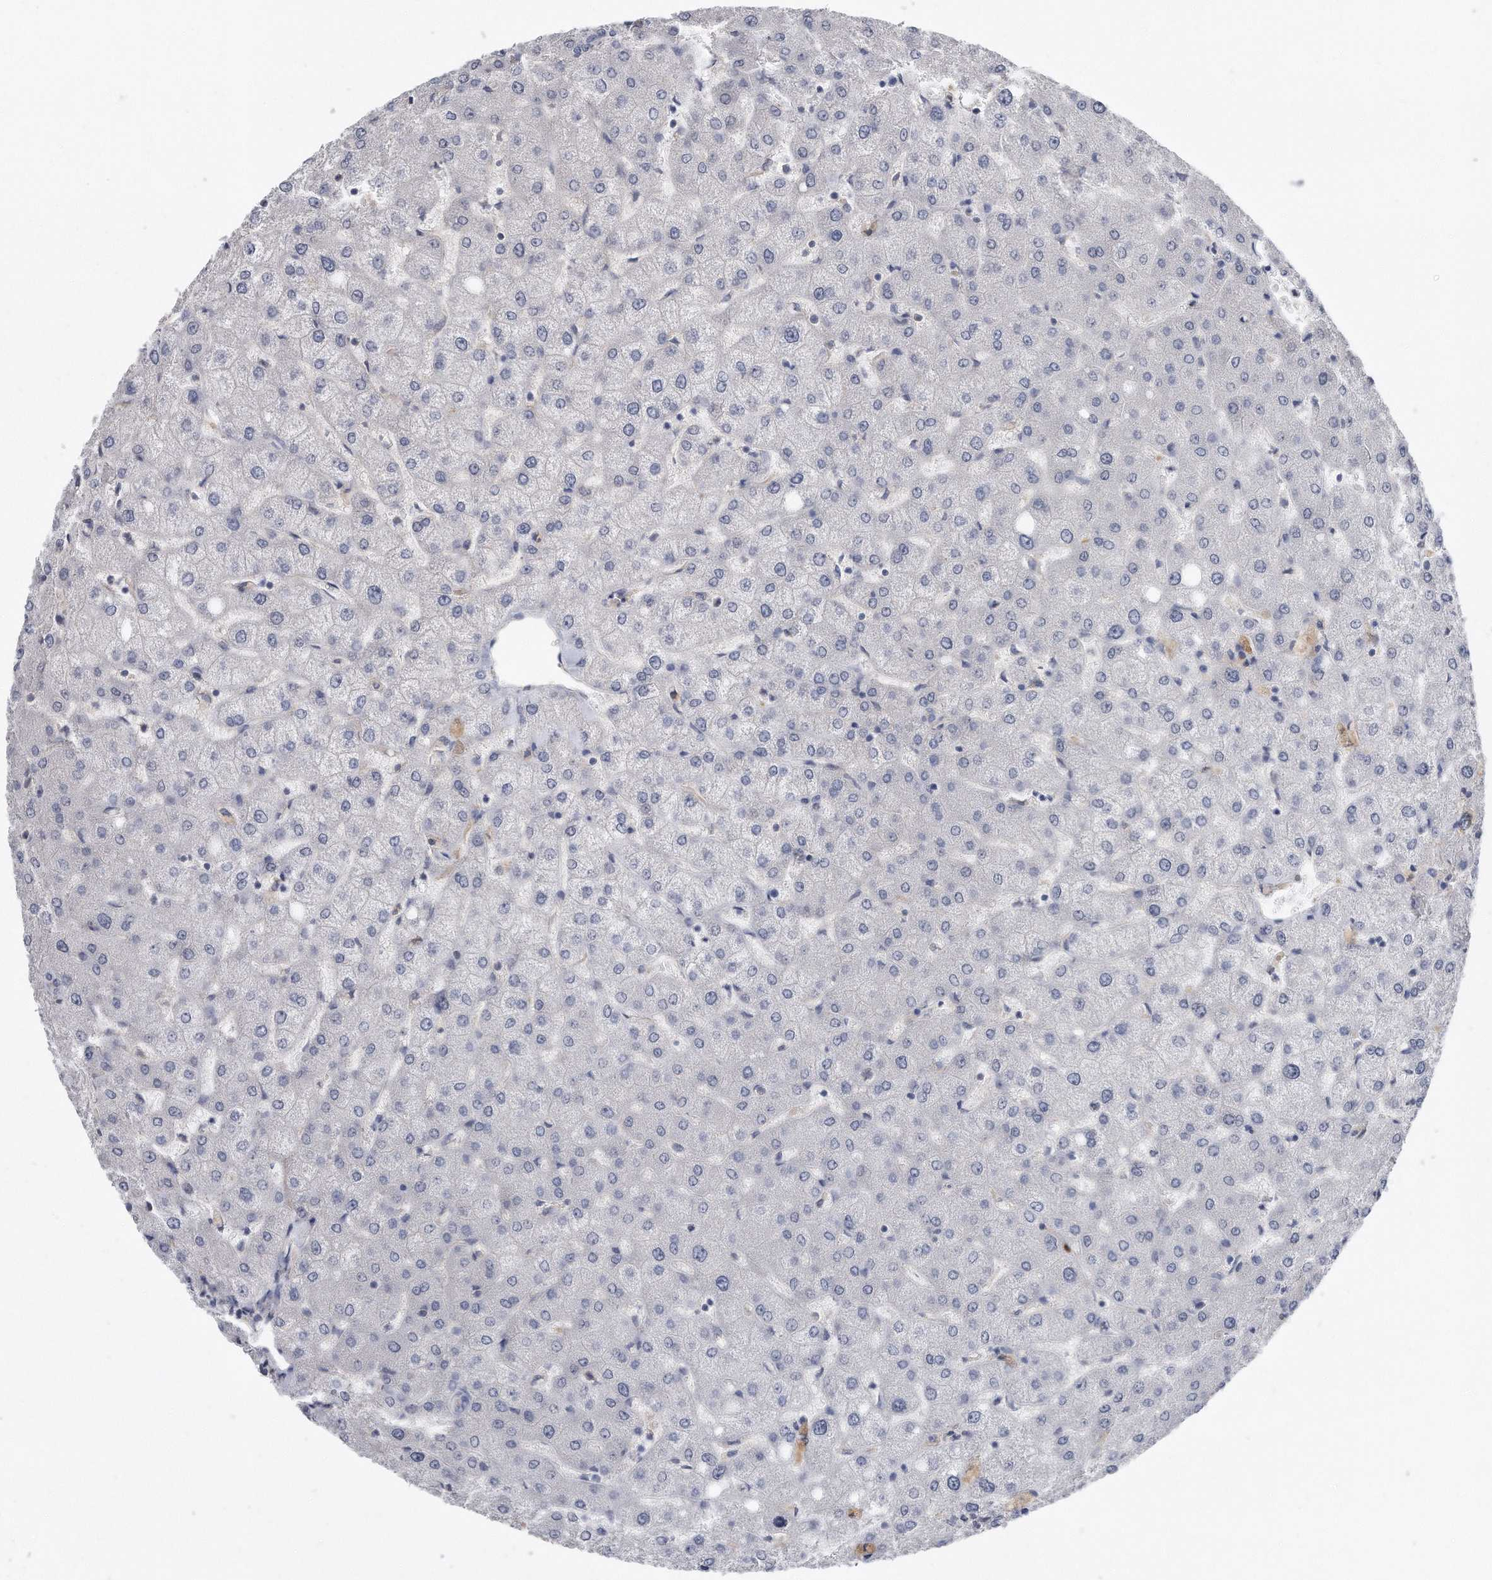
{"staining": {"intensity": "negative", "quantity": "none", "location": "none"}, "tissue": "liver", "cell_type": "Cholangiocytes", "image_type": "normal", "snomed": [{"axis": "morphology", "description": "Normal tissue, NOS"}, {"axis": "topography", "description": "Liver"}], "caption": "Cholangiocytes are negative for brown protein staining in unremarkable liver. The staining is performed using DAB (3,3'-diaminobenzidine) brown chromogen with nuclei counter-stained in using hematoxylin.", "gene": "GPC1", "patient": {"sex": "female", "age": 54}}